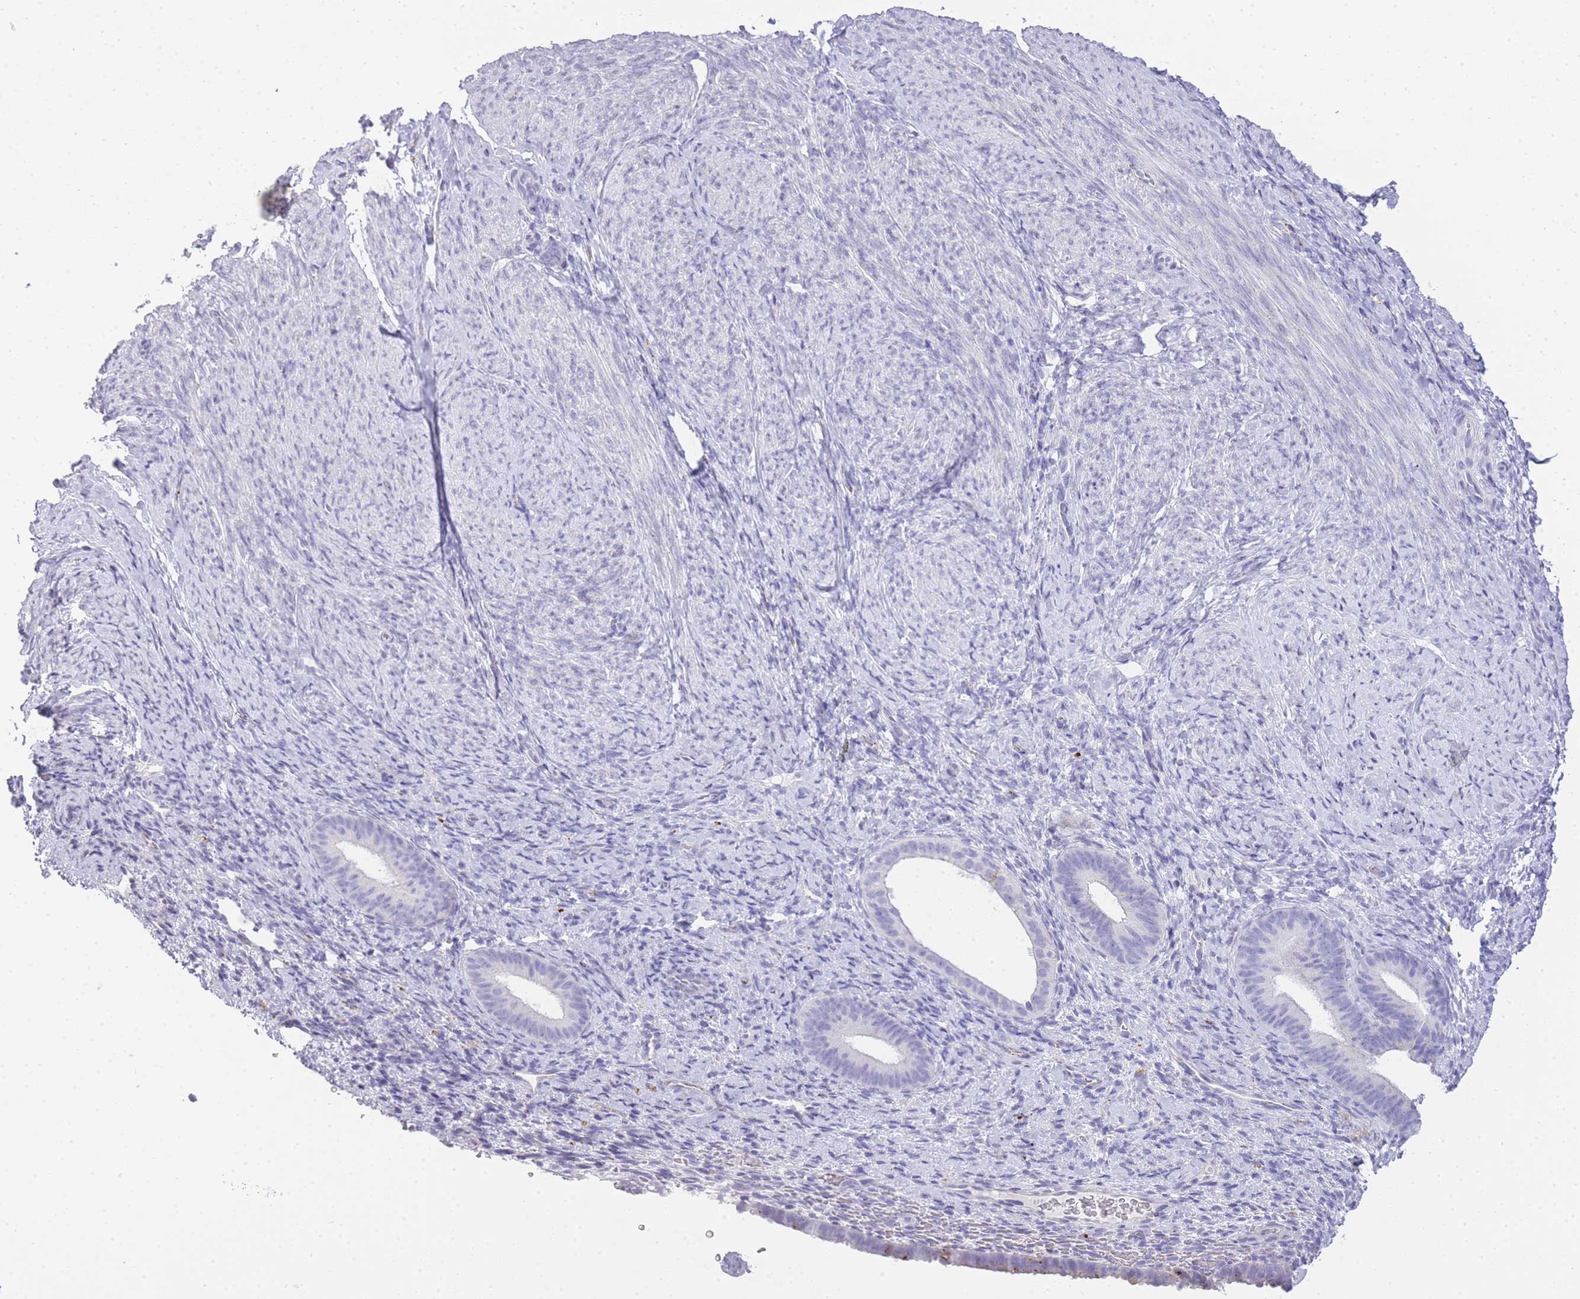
{"staining": {"intensity": "negative", "quantity": "none", "location": "none"}, "tissue": "endometrium", "cell_type": "Cells in endometrial stroma", "image_type": "normal", "snomed": [{"axis": "morphology", "description": "Normal tissue, NOS"}, {"axis": "topography", "description": "Endometrium"}], "caption": "Cells in endometrial stroma are negative for protein expression in unremarkable human endometrium. Brightfield microscopy of IHC stained with DAB (3,3'-diaminobenzidine) (brown) and hematoxylin (blue), captured at high magnification.", "gene": "RHO", "patient": {"sex": "female", "age": 65}}